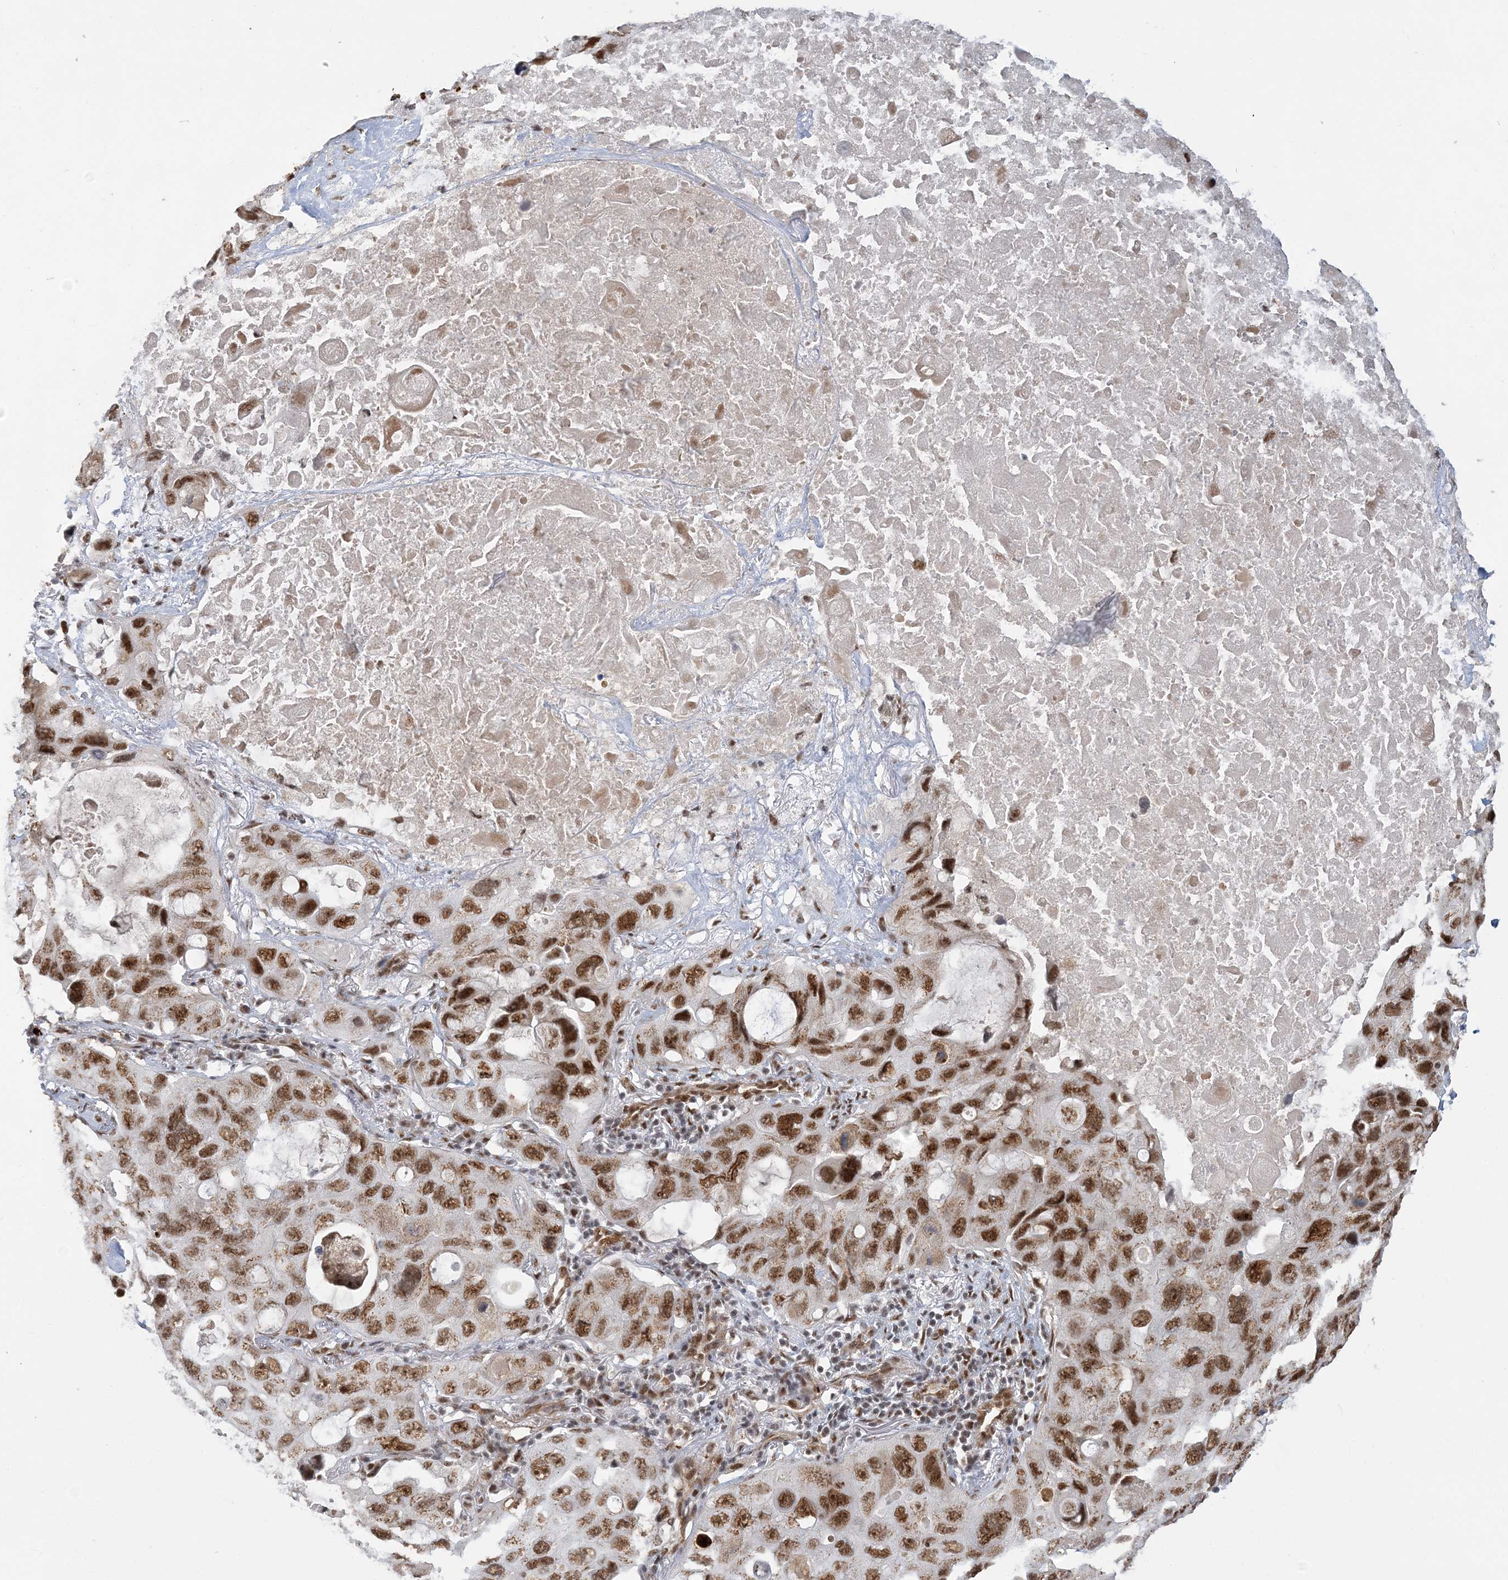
{"staining": {"intensity": "moderate", "quantity": ">75%", "location": "nuclear"}, "tissue": "lung cancer", "cell_type": "Tumor cells", "image_type": "cancer", "snomed": [{"axis": "morphology", "description": "Squamous cell carcinoma, NOS"}, {"axis": "topography", "description": "Lung"}], "caption": "Immunohistochemical staining of human lung cancer (squamous cell carcinoma) displays medium levels of moderate nuclear protein expression in approximately >75% of tumor cells.", "gene": "PLRG1", "patient": {"sex": "female", "age": 73}}